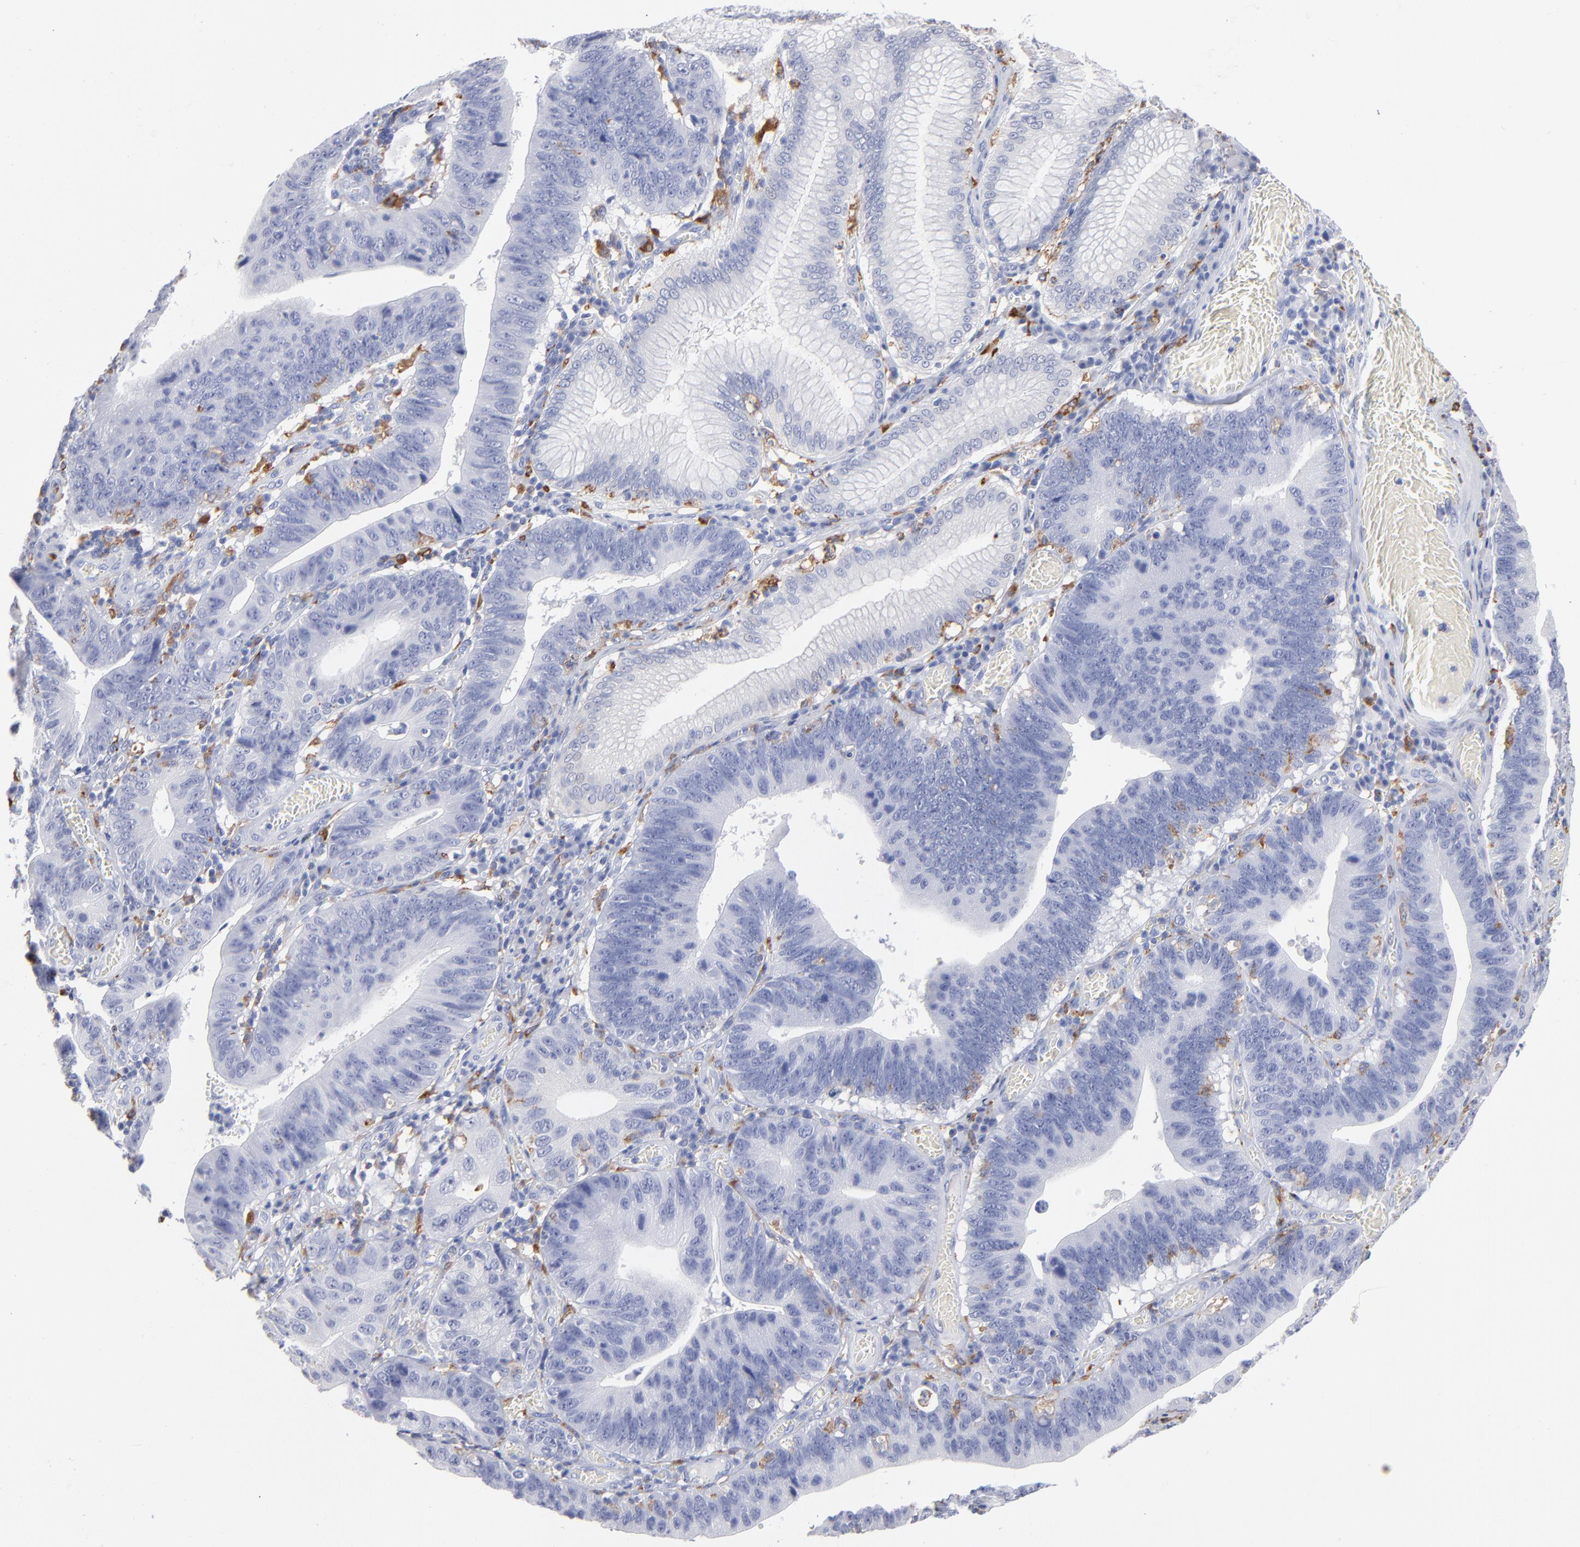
{"staining": {"intensity": "negative", "quantity": "none", "location": "none"}, "tissue": "stomach cancer", "cell_type": "Tumor cells", "image_type": "cancer", "snomed": [{"axis": "morphology", "description": "Adenocarcinoma, NOS"}, {"axis": "topography", "description": "Stomach"}, {"axis": "topography", "description": "Gastric cardia"}], "caption": "High power microscopy histopathology image of an immunohistochemistry histopathology image of stomach cancer (adenocarcinoma), revealing no significant expression in tumor cells.", "gene": "CD180", "patient": {"sex": "male", "age": 59}}